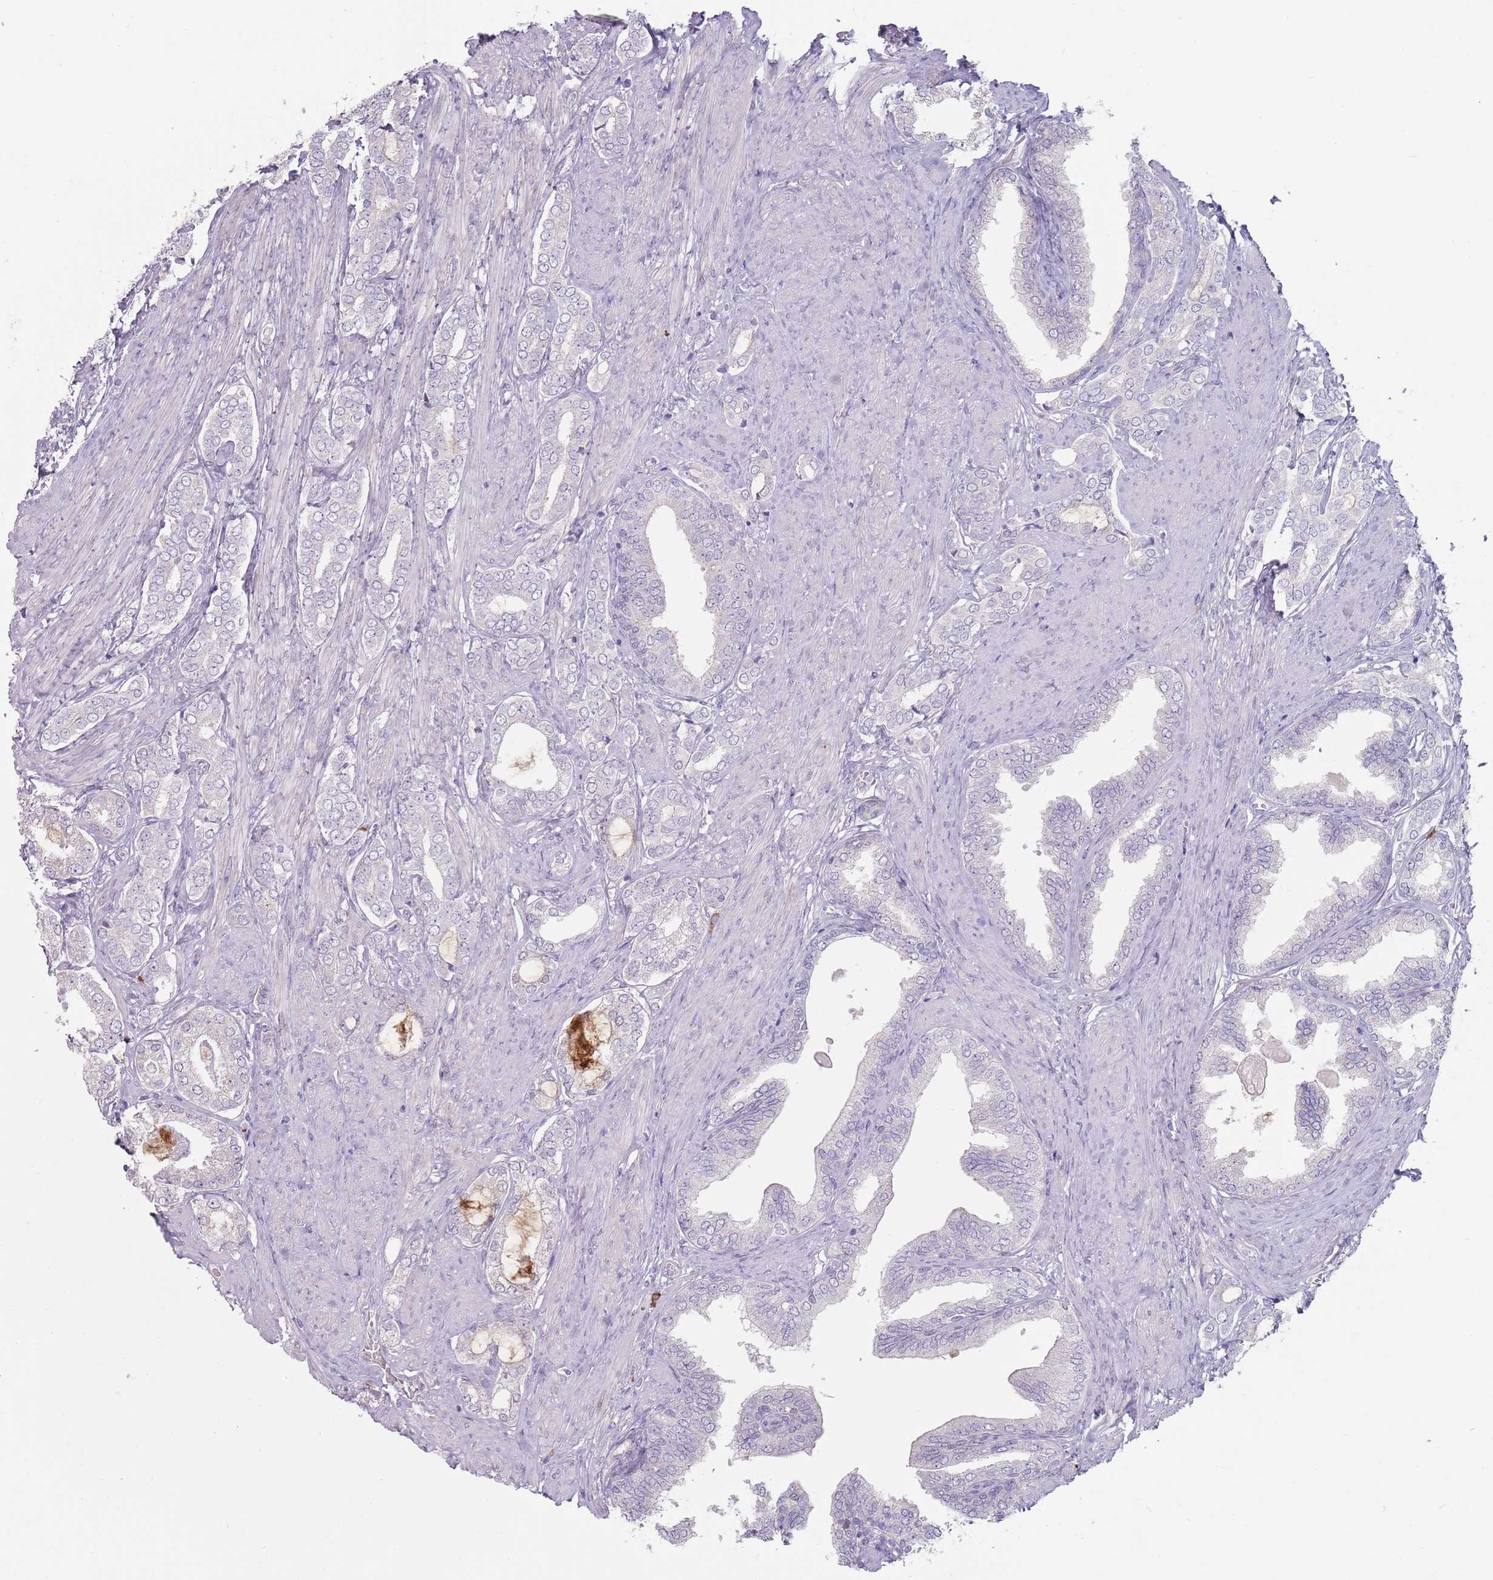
{"staining": {"intensity": "negative", "quantity": "none", "location": "none"}, "tissue": "prostate cancer", "cell_type": "Tumor cells", "image_type": "cancer", "snomed": [{"axis": "morphology", "description": "Adenocarcinoma, High grade"}, {"axis": "topography", "description": "Prostate"}], "caption": "Tumor cells are negative for brown protein staining in prostate adenocarcinoma (high-grade). (Immunohistochemistry (ihc), brightfield microscopy, high magnification).", "gene": "DXO", "patient": {"sex": "male", "age": 71}}